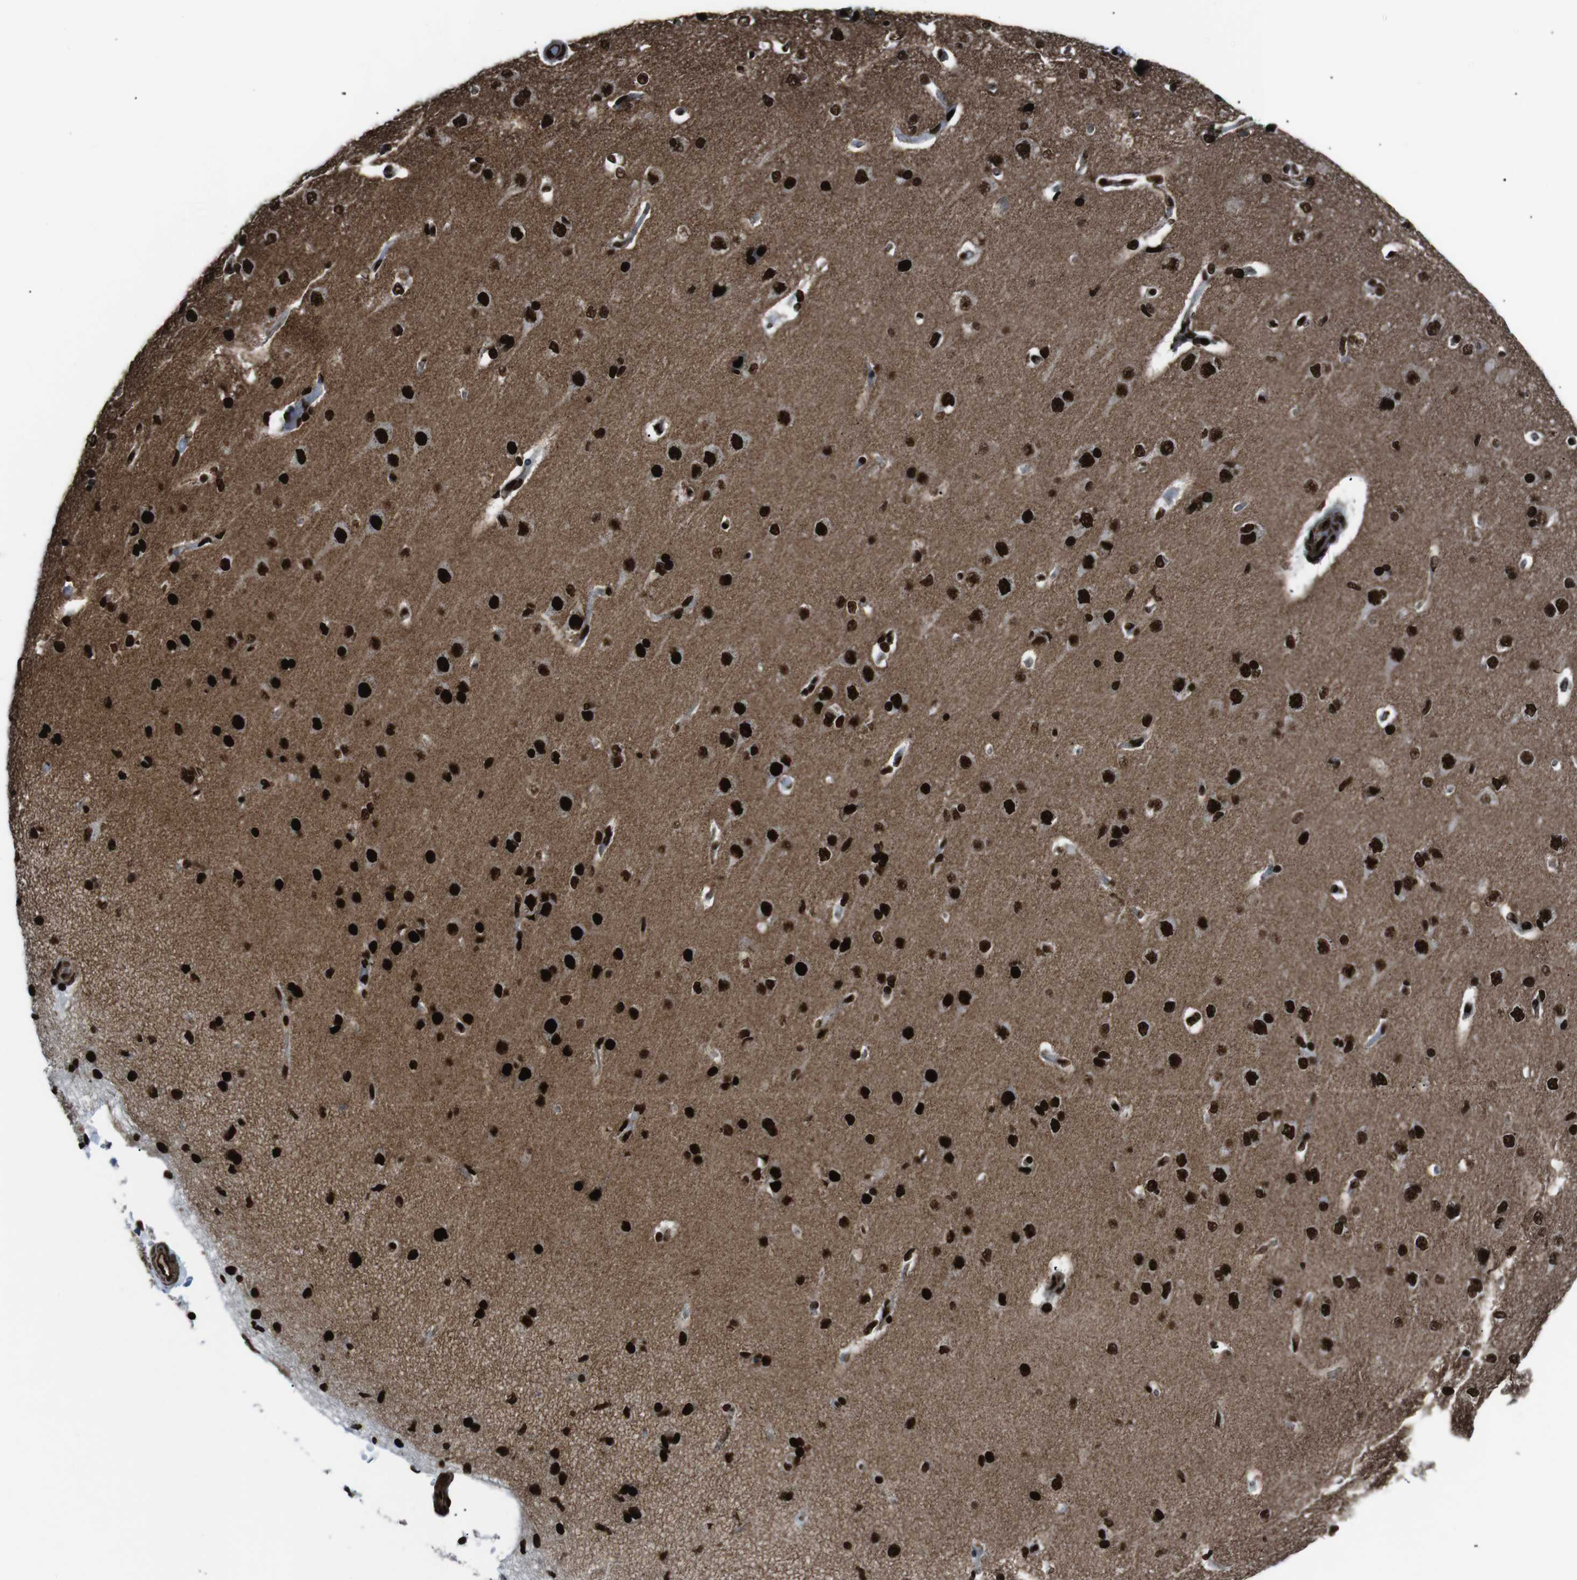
{"staining": {"intensity": "strong", "quantity": ">75%", "location": "nuclear"}, "tissue": "cerebral cortex", "cell_type": "Endothelial cells", "image_type": "normal", "snomed": [{"axis": "morphology", "description": "Normal tissue, NOS"}, {"axis": "topography", "description": "Cerebral cortex"}], "caption": "Immunohistochemistry (IHC) of normal human cerebral cortex reveals high levels of strong nuclear positivity in about >75% of endothelial cells. The protein is stained brown, and the nuclei are stained in blue (DAB IHC with brightfield microscopy, high magnification).", "gene": "HNRNPU", "patient": {"sex": "male", "age": 62}}